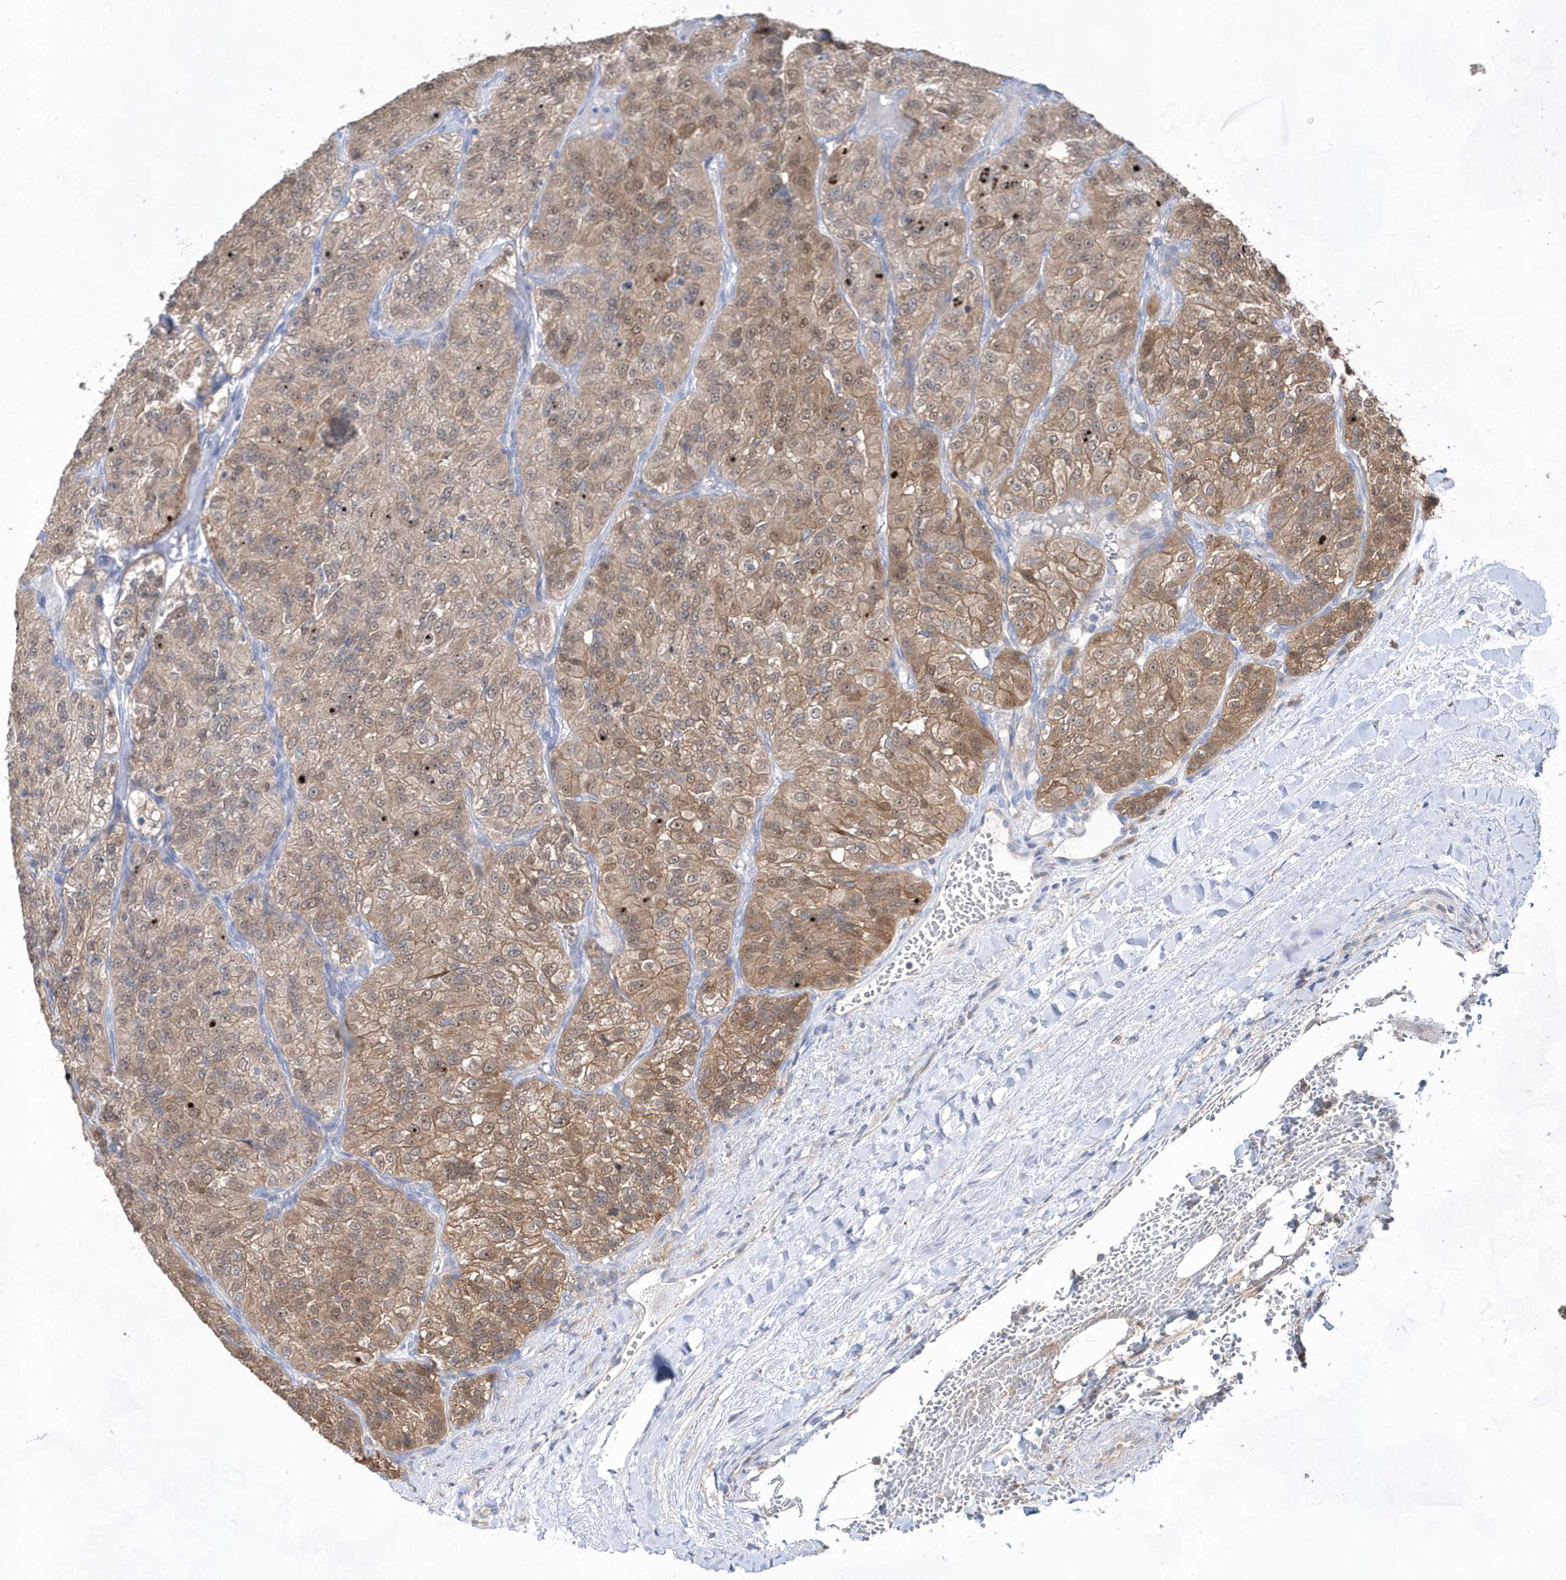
{"staining": {"intensity": "moderate", "quantity": ">75%", "location": "cytoplasmic/membranous,nuclear"}, "tissue": "renal cancer", "cell_type": "Tumor cells", "image_type": "cancer", "snomed": [{"axis": "morphology", "description": "Adenocarcinoma, NOS"}, {"axis": "topography", "description": "Kidney"}], "caption": "Adenocarcinoma (renal) was stained to show a protein in brown. There is medium levels of moderate cytoplasmic/membranous and nuclear staining in about >75% of tumor cells.", "gene": "BDH2", "patient": {"sex": "female", "age": 63}}